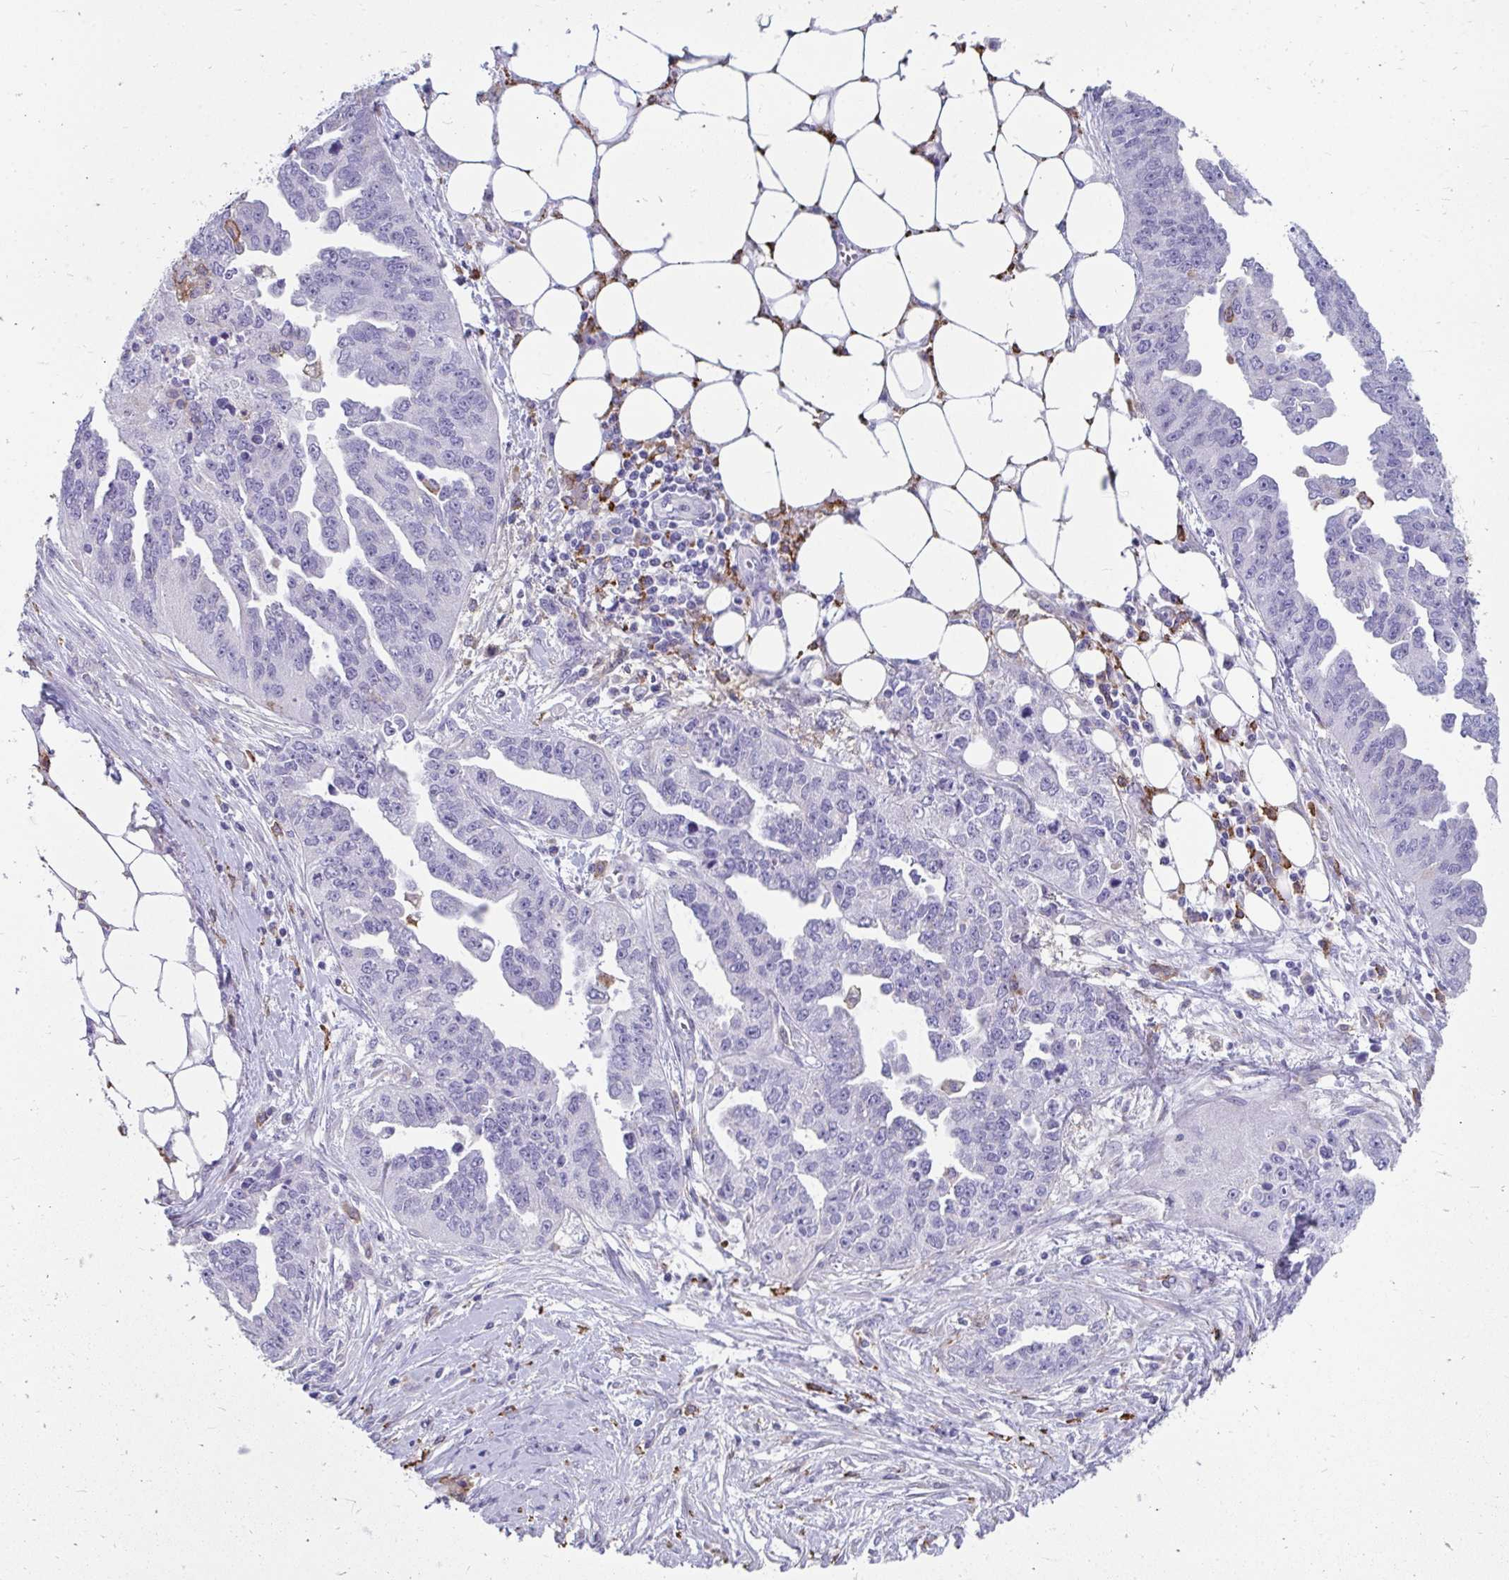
{"staining": {"intensity": "negative", "quantity": "none", "location": "none"}, "tissue": "ovarian cancer", "cell_type": "Tumor cells", "image_type": "cancer", "snomed": [{"axis": "morphology", "description": "Cystadenocarcinoma, serous, NOS"}, {"axis": "topography", "description": "Ovary"}], "caption": "Histopathology image shows no significant protein staining in tumor cells of ovarian cancer (serous cystadenocarcinoma).", "gene": "CD163", "patient": {"sex": "female", "age": 75}}